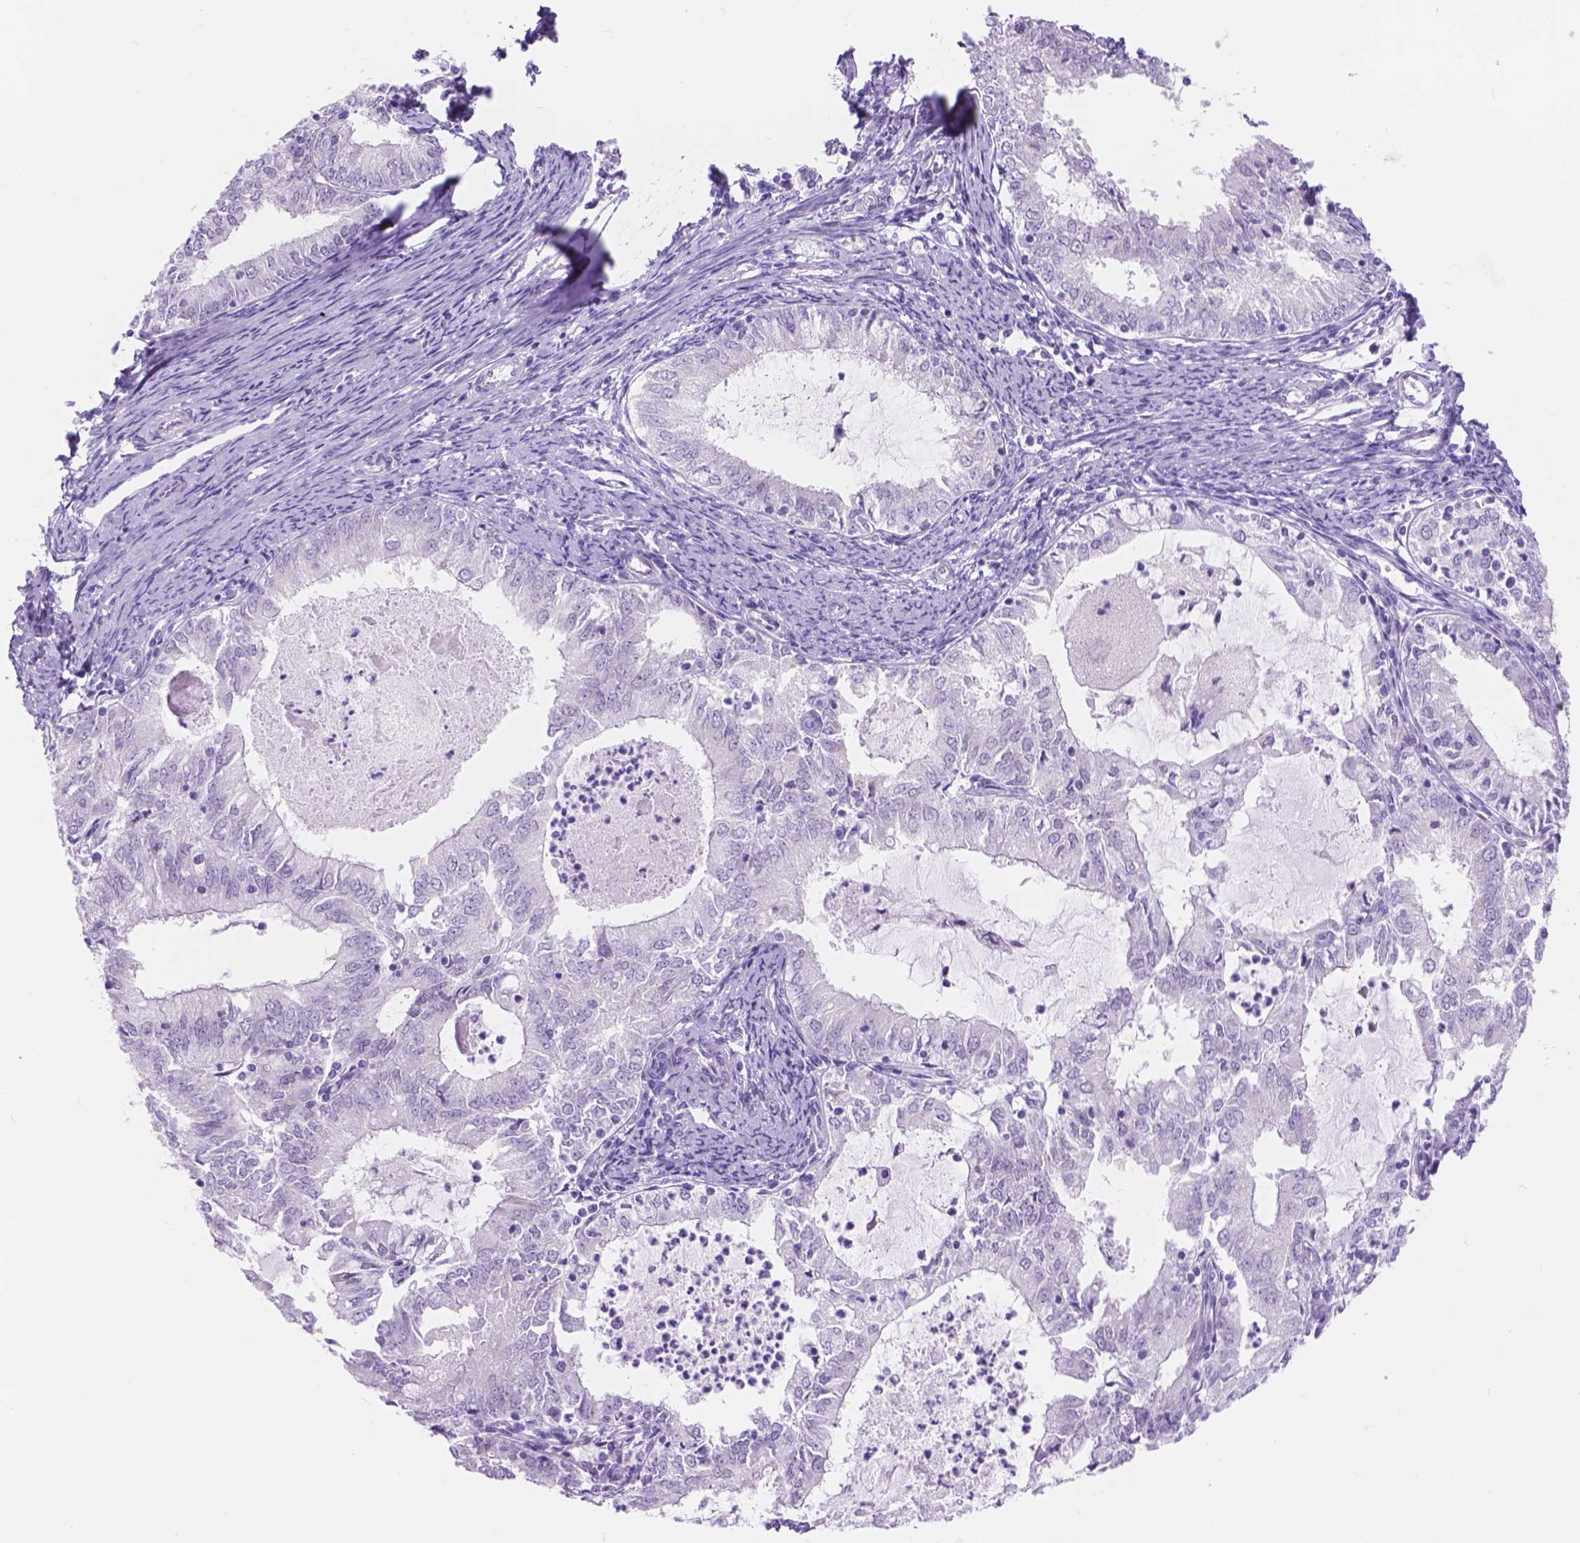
{"staining": {"intensity": "negative", "quantity": "none", "location": "none"}, "tissue": "endometrial cancer", "cell_type": "Tumor cells", "image_type": "cancer", "snomed": [{"axis": "morphology", "description": "Adenocarcinoma, NOS"}, {"axis": "topography", "description": "Endometrium"}], "caption": "Protein analysis of endometrial cancer displays no significant expression in tumor cells.", "gene": "DCC", "patient": {"sex": "female", "age": 57}}